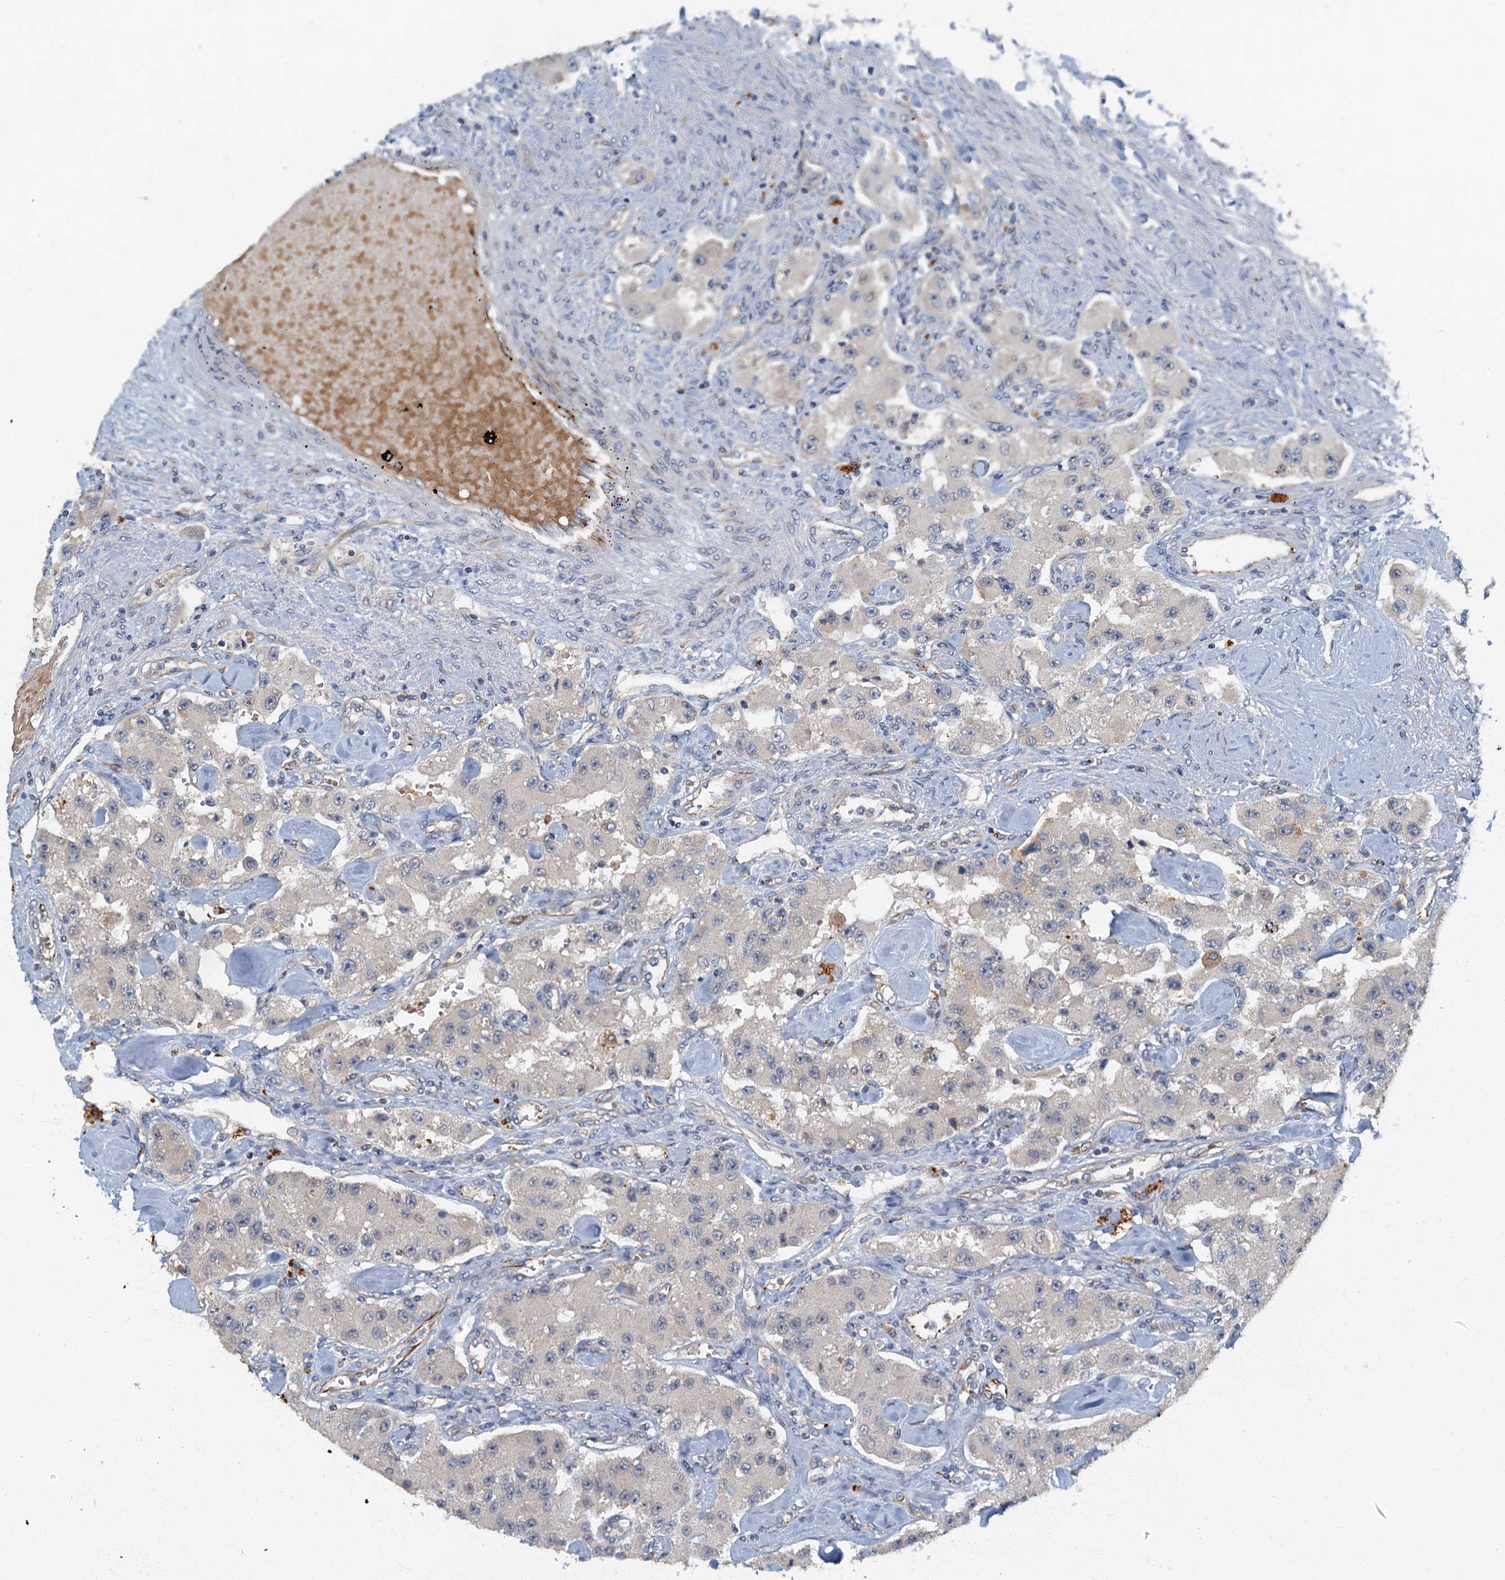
{"staining": {"intensity": "negative", "quantity": "none", "location": "none"}, "tissue": "carcinoid", "cell_type": "Tumor cells", "image_type": "cancer", "snomed": [{"axis": "morphology", "description": "Carcinoid, malignant, NOS"}, {"axis": "topography", "description": "Pancreas"}], "caption": "Immunohistochemistry image of neoplastic tissue: carcinoid stained with DAB shows no significant protein staining in tumor cells.", "gene": "ARL11", "patient": {"sex": "male", "age": 41}}